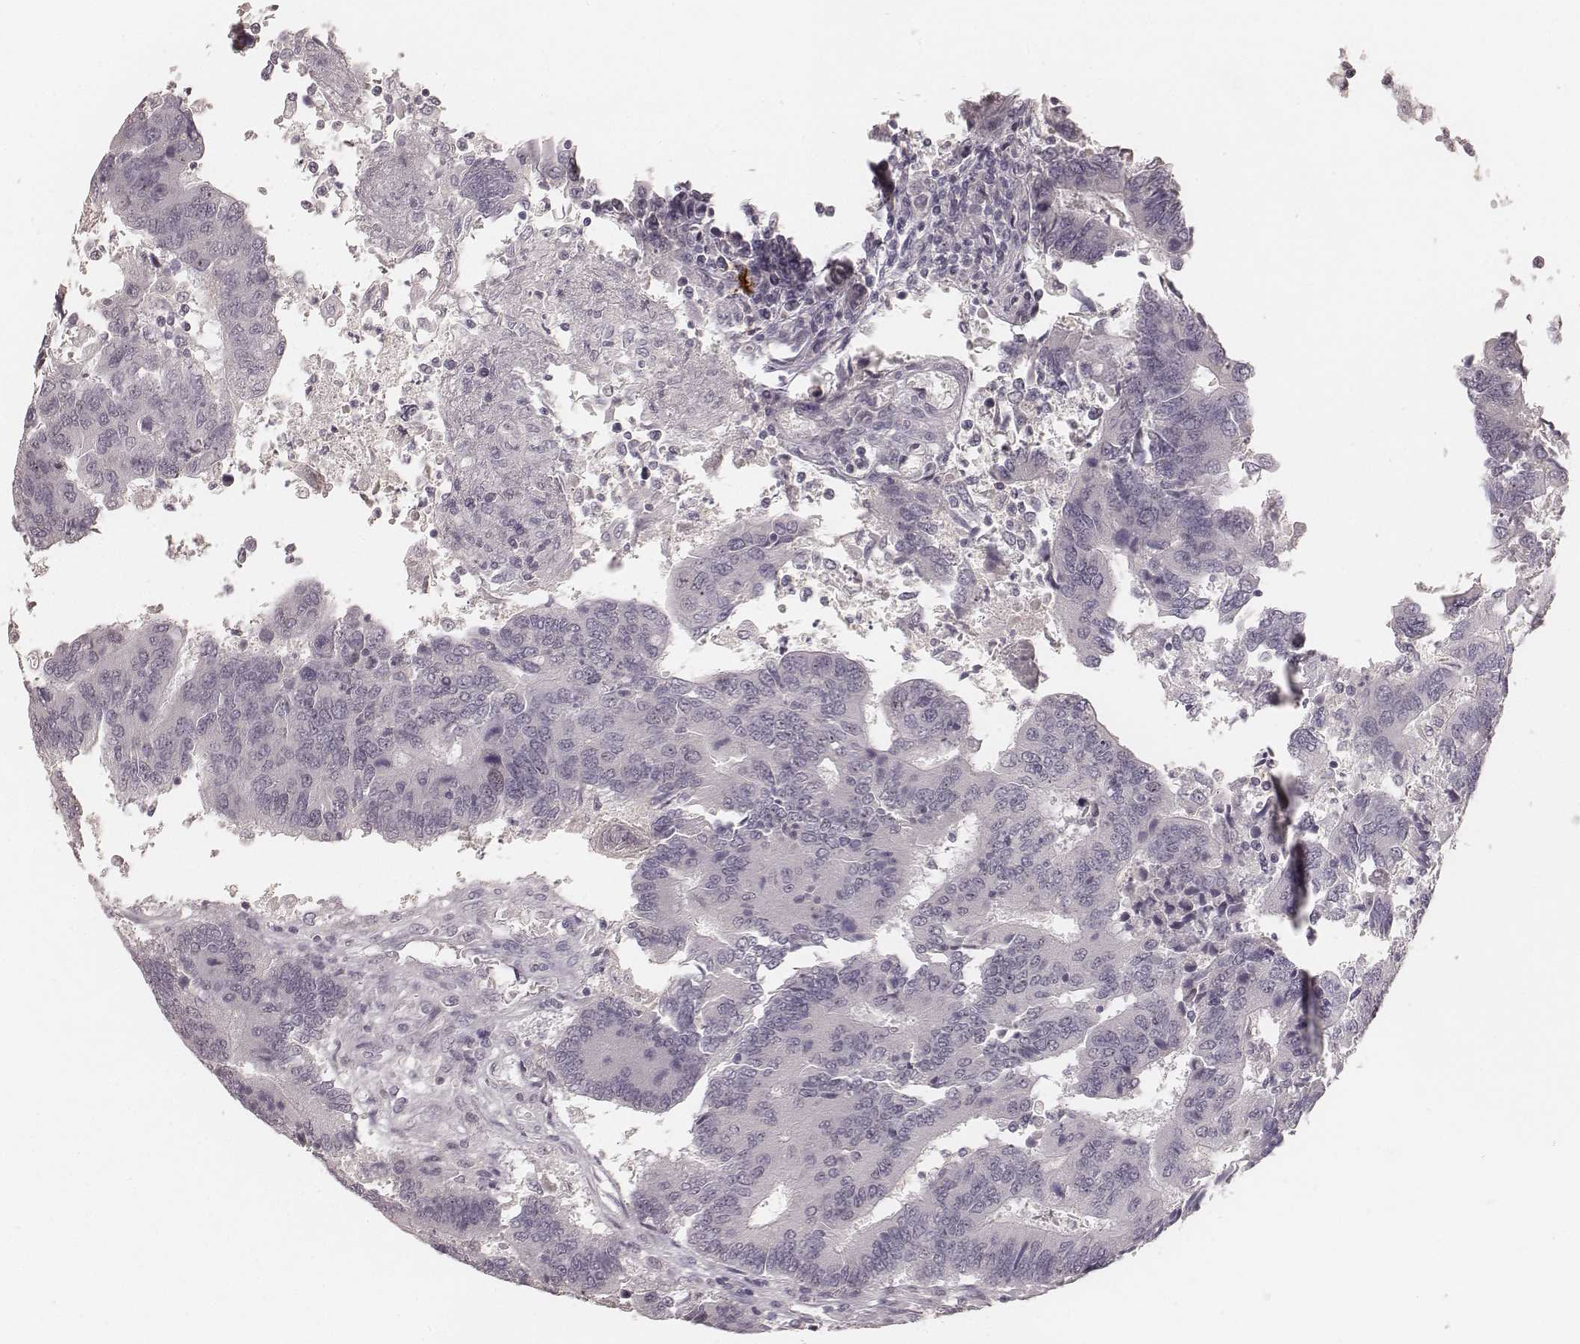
{"staining": {"intensity": "negative", "quantity": "none", "location": "none"}, "tissue": "colorectal cancer", "cell_type": "Tumor cells", "image_type": "cancer", "snomed": [{"axis": "morphology", "description": "Adenocarcinoma, NOS"}, {"axis": "topography", "description": "Colon"}], "caption": "Immunohistochemistry of human adenocarcinoma (colorectal) displays no staining in tumor cells.", "gene": "MADCAM1", "patient": {"sex": "female", "age": 67}}